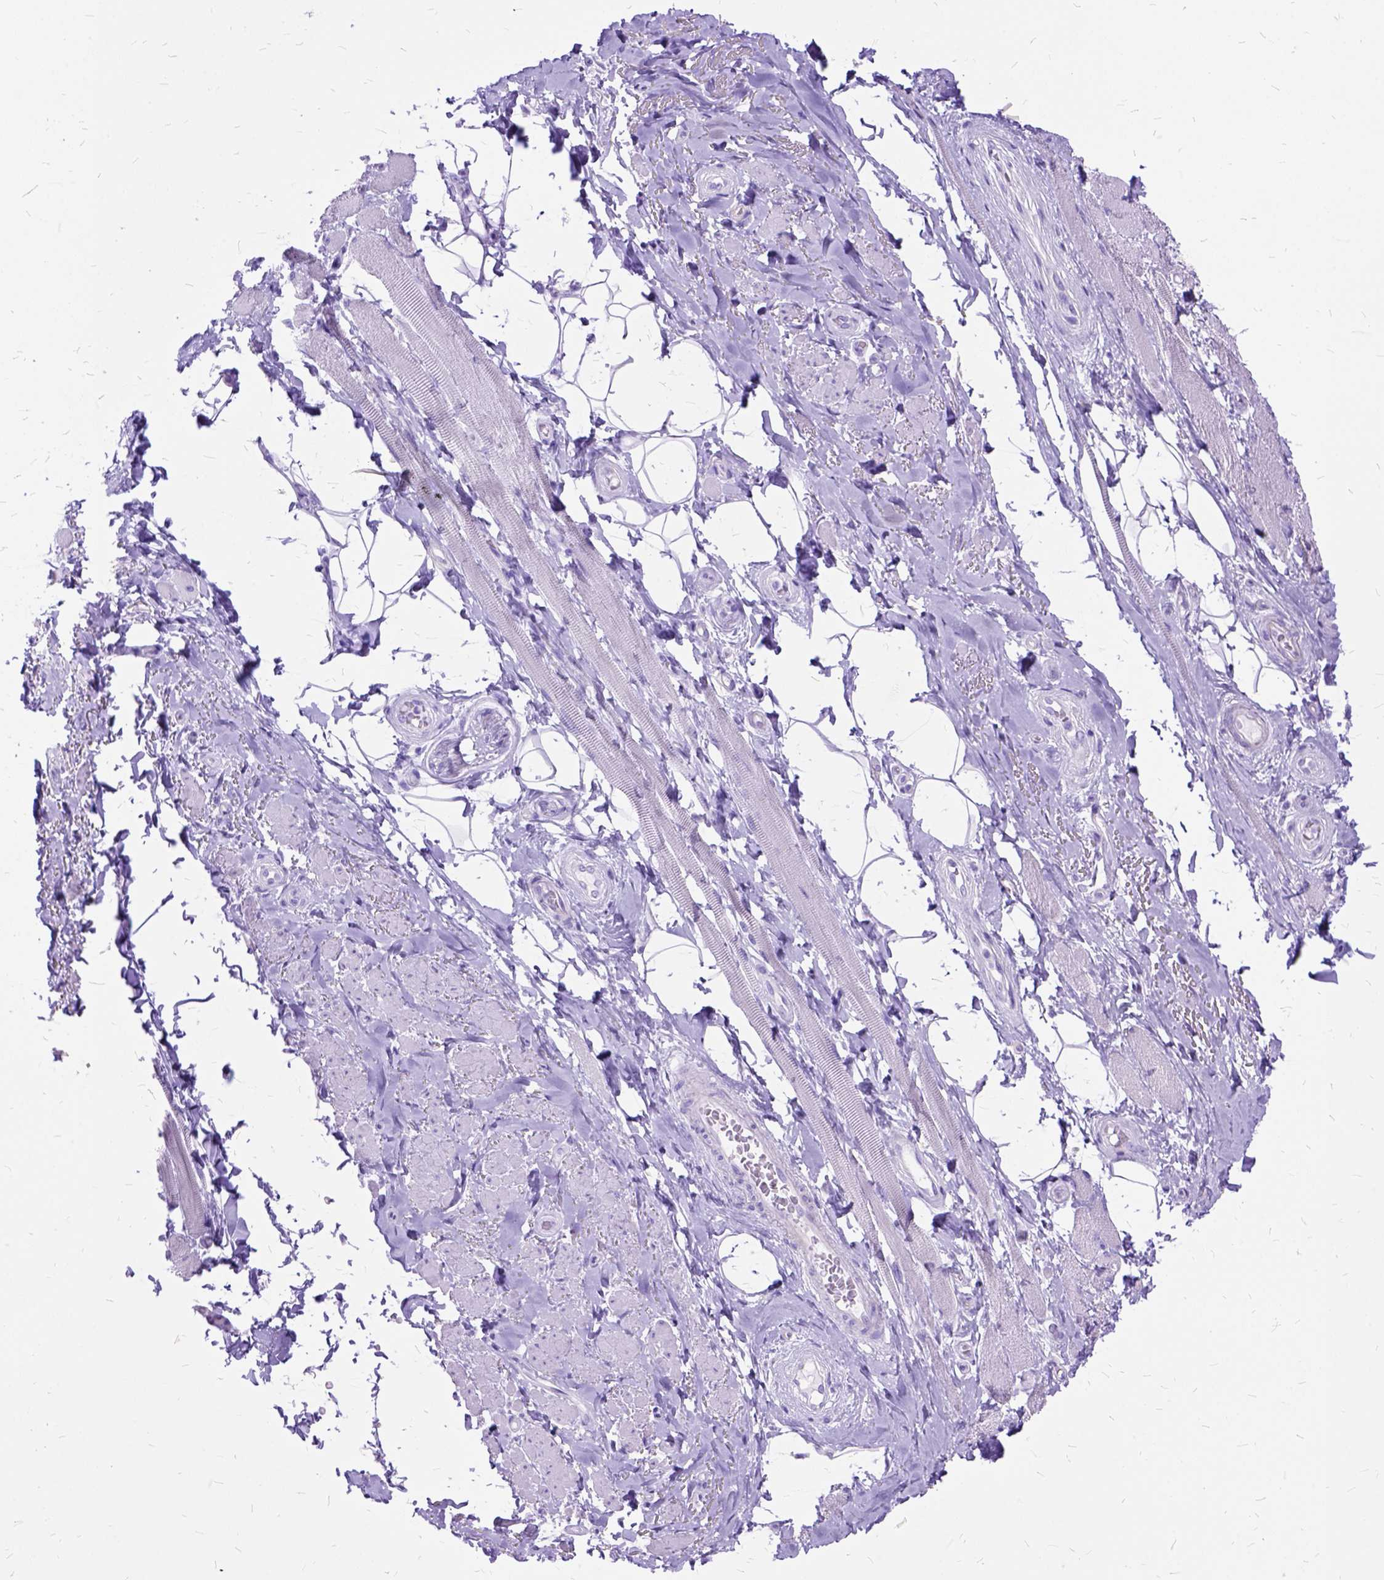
{"staining": {"intensity": "negative", "quantity": "none", "location": "none"}, "tissue": "adipose tissue", "cell_type": "Adipocytes", "image_type": "normal", "snomed": [{"axis": "morphology", "description": "Normal tissue, NOS"}, {"axis": "topography", "description": "Anal"}, {"axis": "topography", "description": "Peripheral nerve tissue"}], "caption": "Immunohistochemistry histopathology image of normal adipose tissue: adipose tissue stained with DAB demonstrates no significant protein positivity in adipocytes. (DAB immunohistochemistry (IHC) visualized using brightfield microscopy, high magnification).", "gene": "DNAH2", "patient": {"sex": "male", "age": 53}}